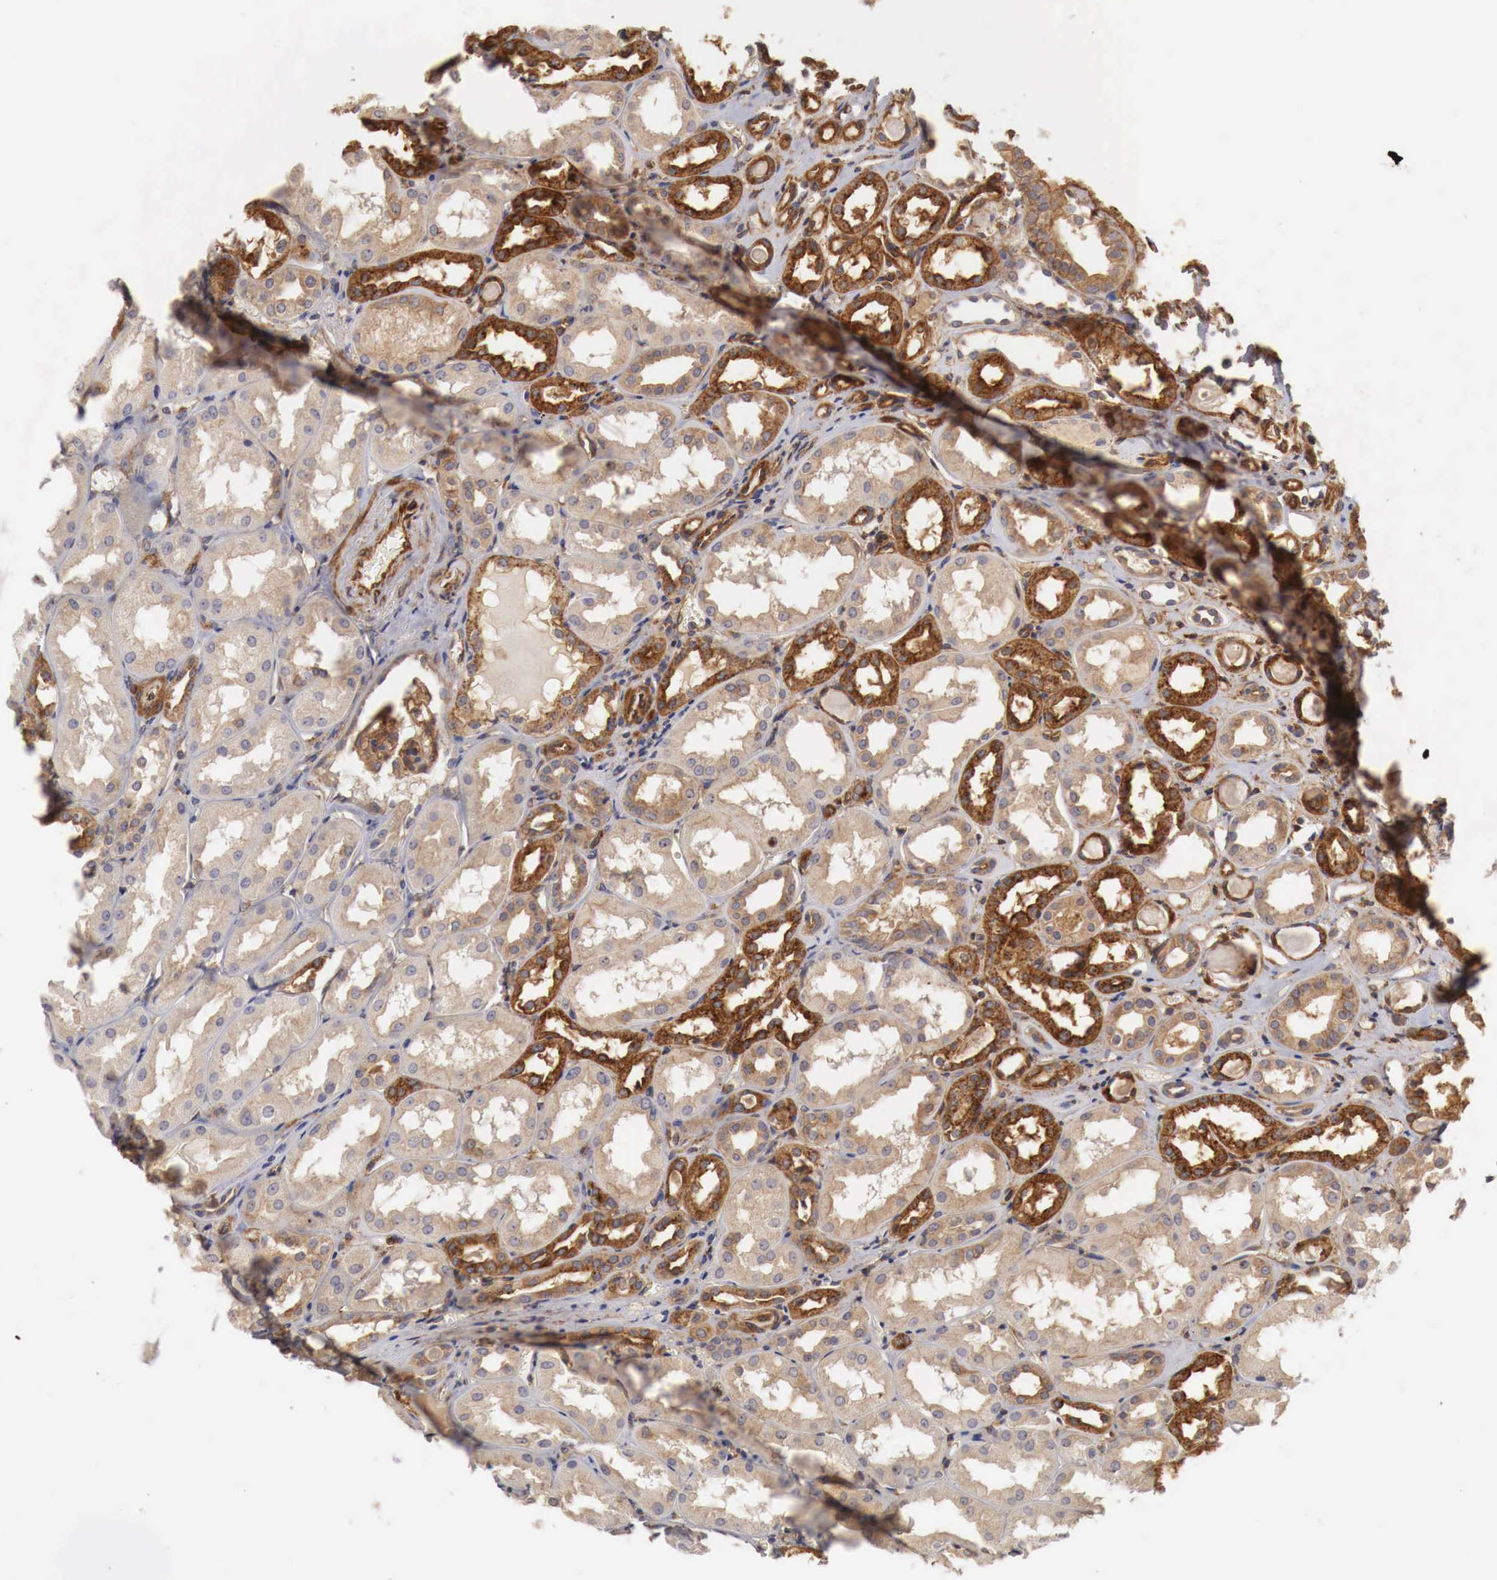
{"staining": {"intensity": "strong", "quantity": ">75%", "location": "cytoplasmic/membranous"}, "tissue": "kidney", "cell_type": "Cells in tubules", "image_type": "normal", "snomed": [{"axis": "morphology", "description": "Normal tissue, NOS"}, {"axis": "topography", "description": "Kidney"}], "caption": "Kidney stained with a brown dye displays strong cytoplasmic/membranous positive expression in approximately >75% of cells in tubules.", "gene": "ARMCX4", "patient": {"sex": "male", "age": 61}}